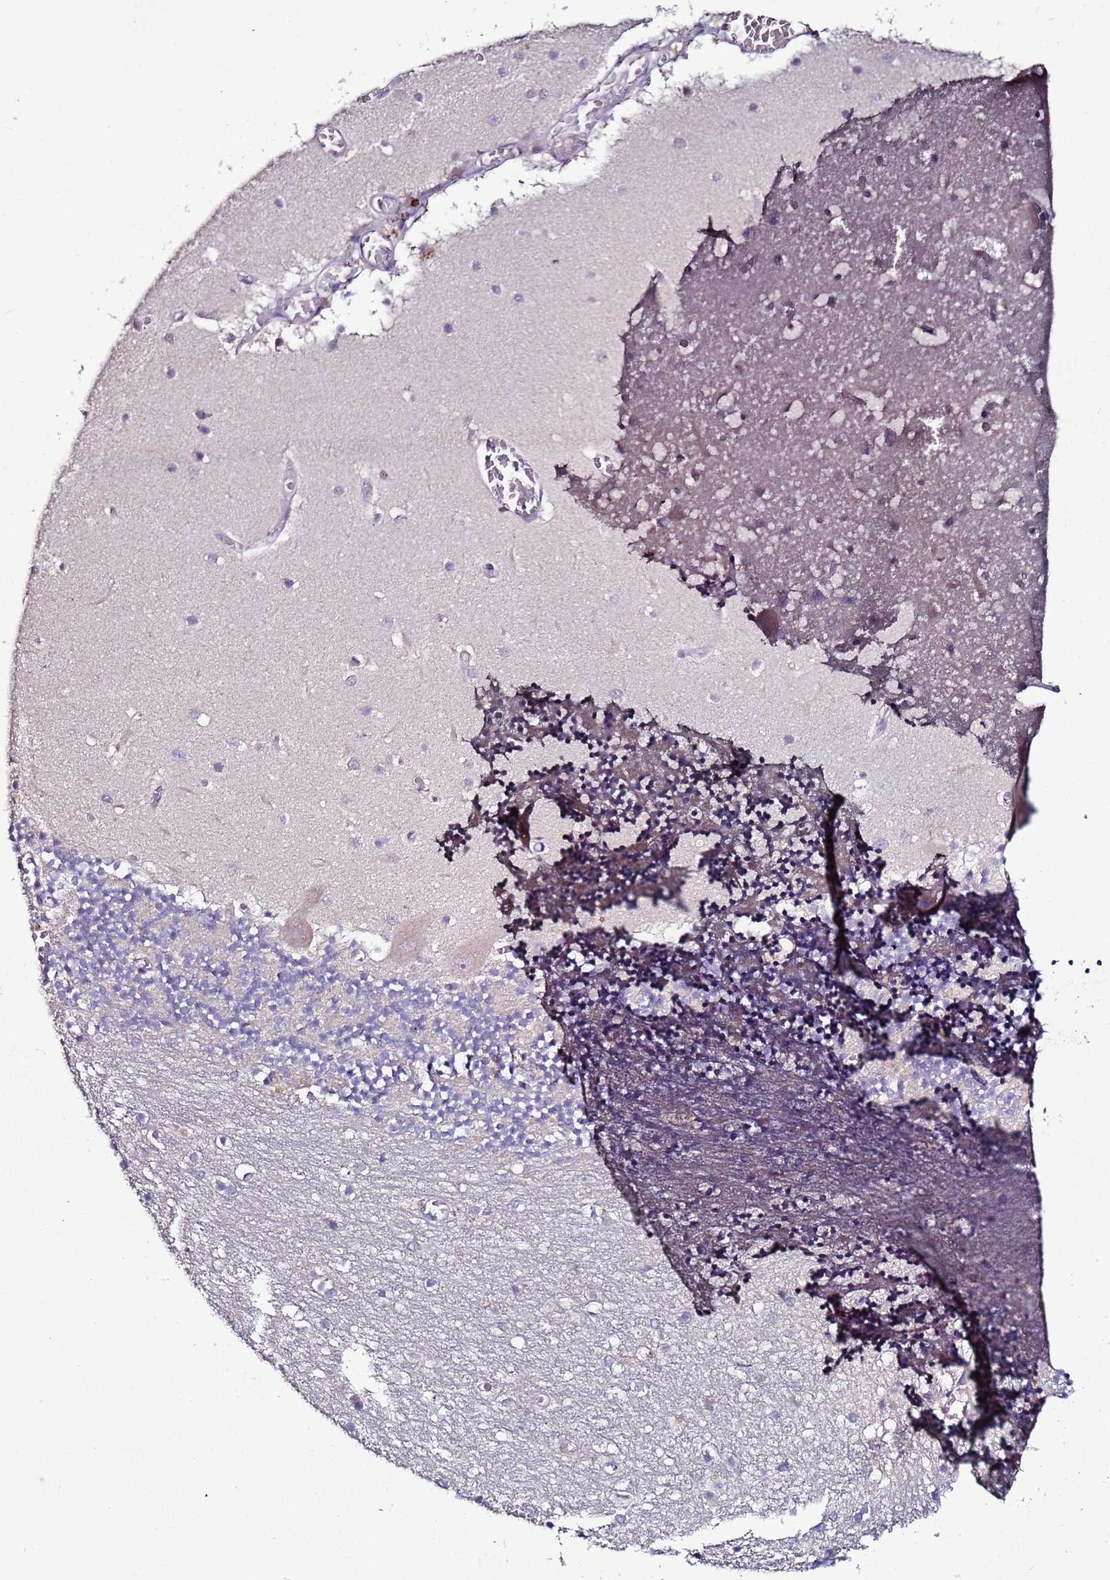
{"staining": {"intensity": "negative", "quantity": "none", "location": "none"}, "tissue": "cerebellum", "cell_type": "Cells in granular layer", "image_type": "normal", "snomed": [{"axis": "morphology", "description": "Normal tissue, NOS"}, {"axis": "topography", "description": "Cerebellum"}], "caption": "Cells in granular layer show no significant protein positivity in benign cerebellum. The staining is performed using DAB brown chromogen with nuclei counter-stained in using hematoxylin.", "gene": "FAM20A", "patient": {"sex": "female", "age": 28}}